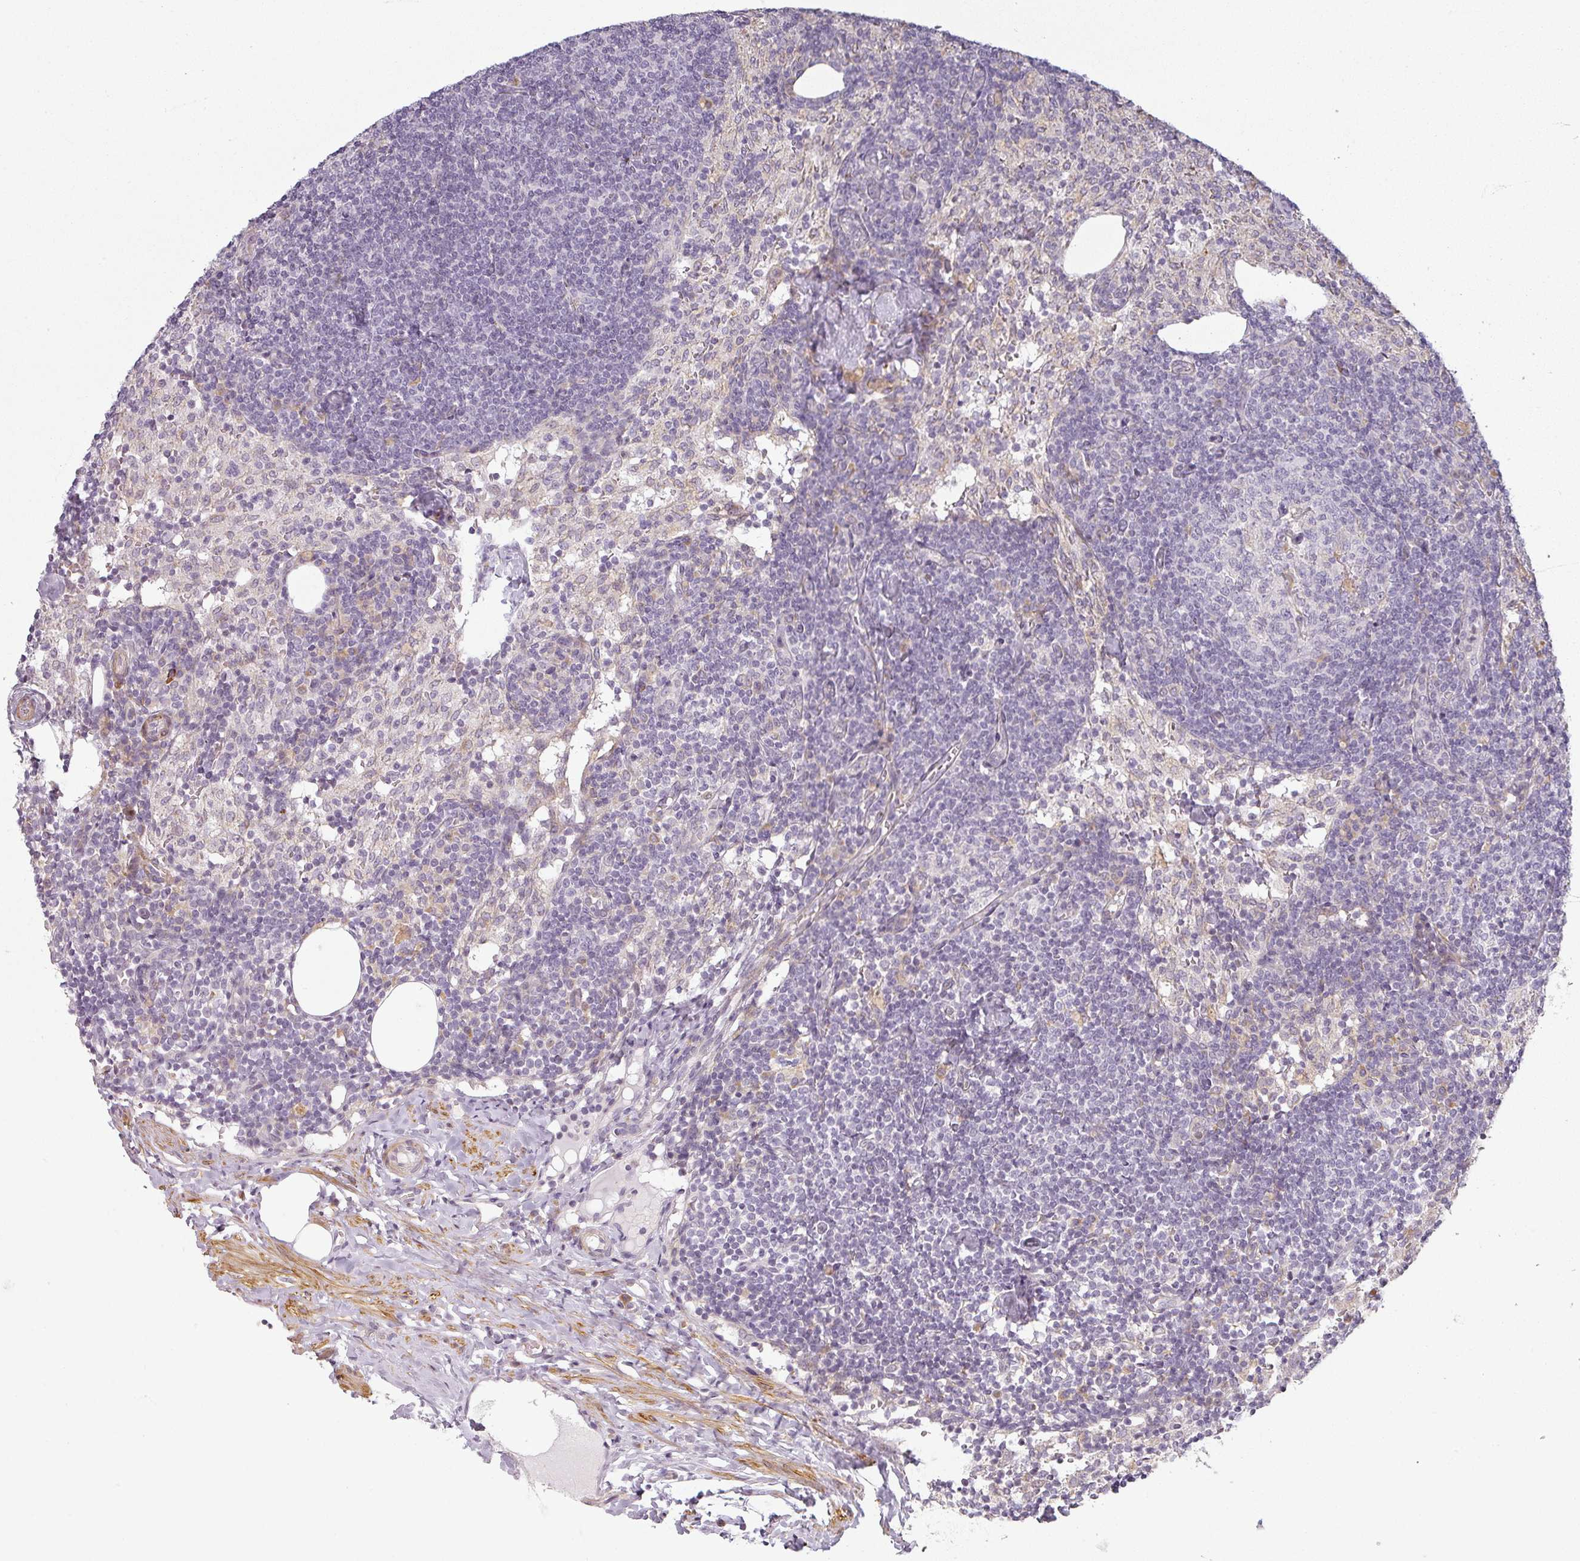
{"staining": {"intensity": "negative", "quantity": "none", "location": "none"}, "tissue": "lymph node", "cell_type": "Germinal center cells", "image_type": "normal", "snomed": [{"axis": "morphology", "description": "Normal tissue, NOS"}, {"axis": "topography", "description": "Lymph node"}], "caption": "Germinal center cells show no significant protein positivity in benign lymph node. (Immunohistochemistry (ihc), brightfield microscopy, high magnification).", "gene": "CCDC144A", "patient": {"sex": "female", "age": 52}}